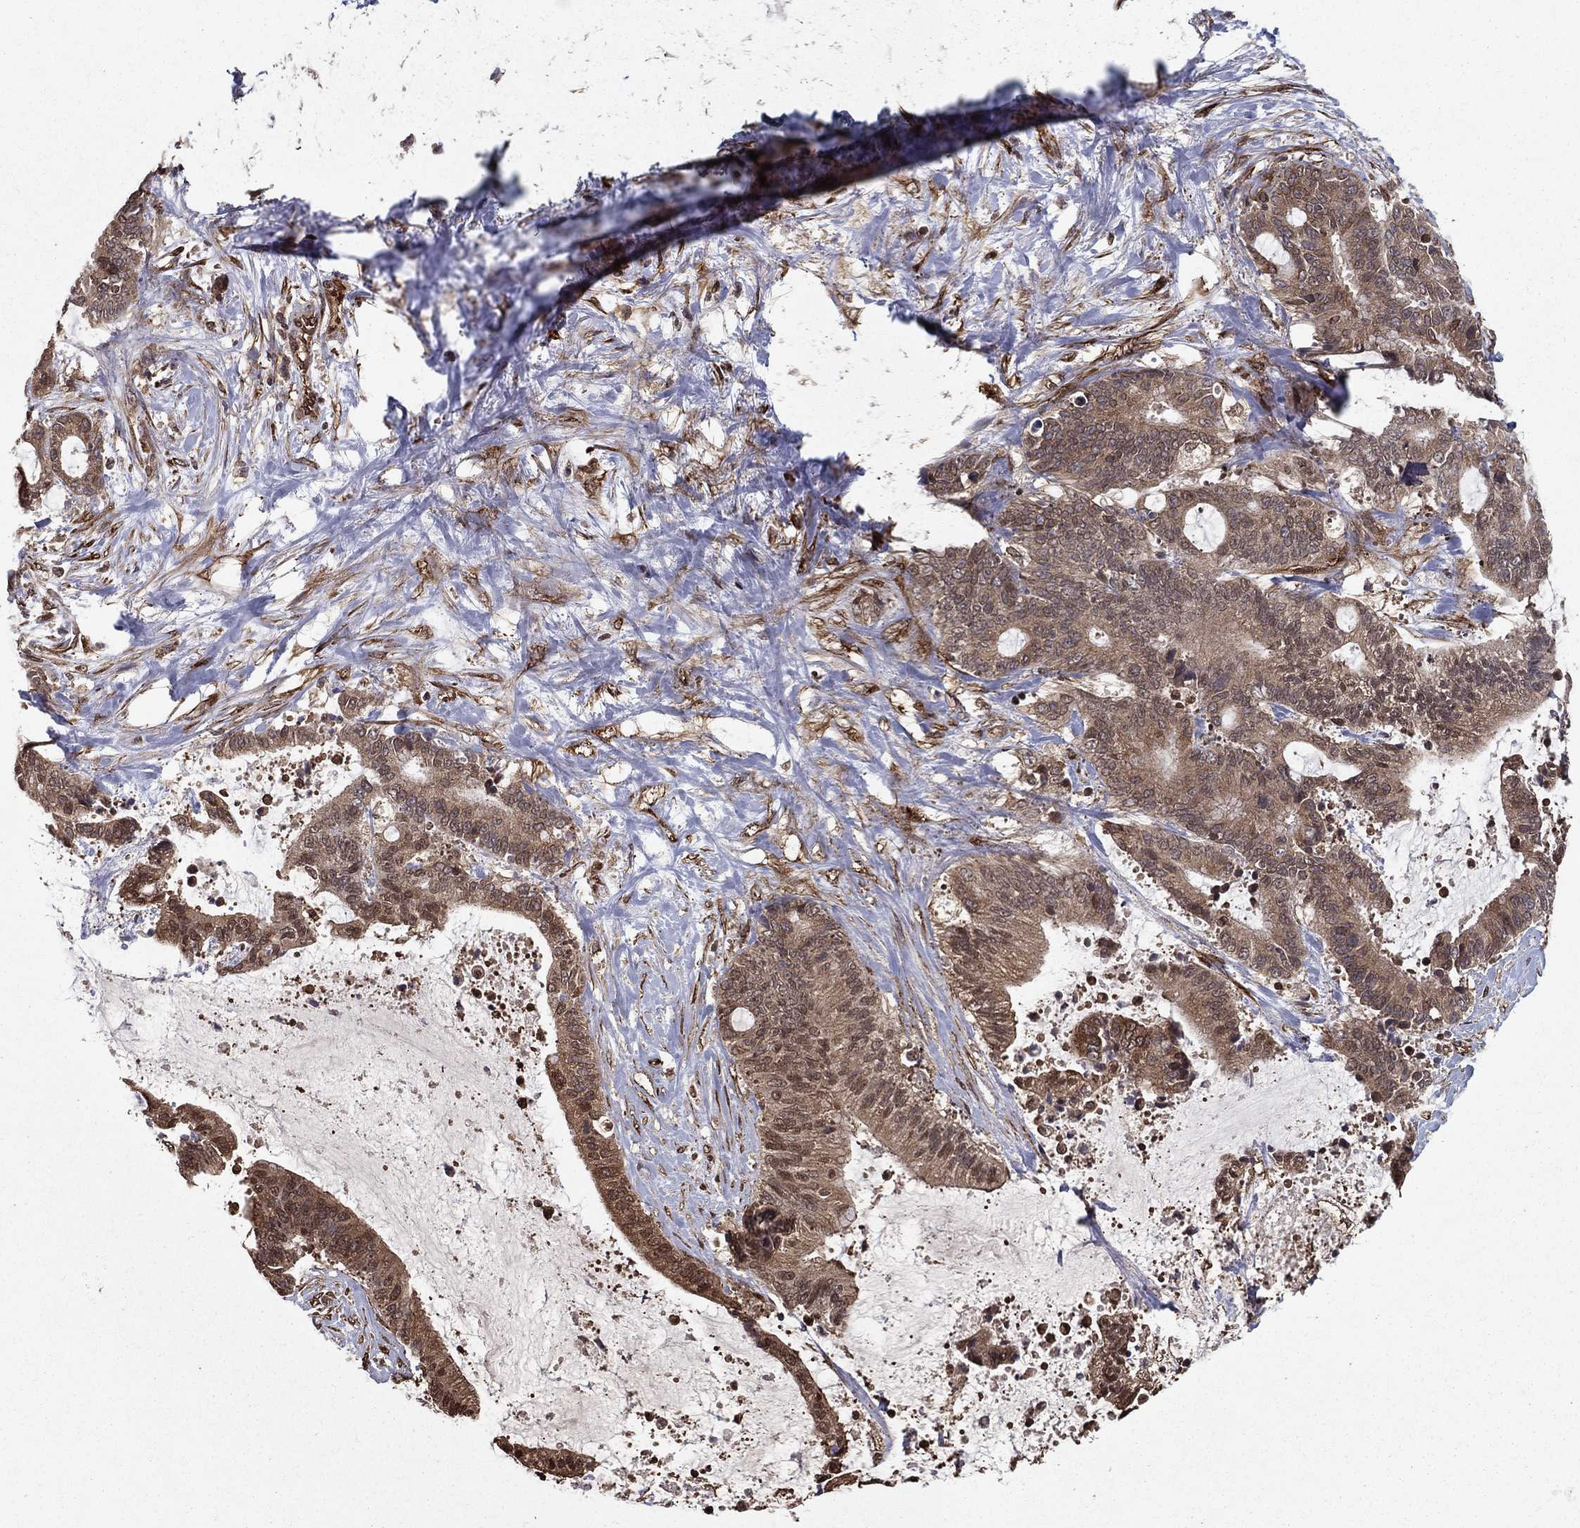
{"staining": {"intensity": "weak", "quantity": ">75%", "location": "cytoplasmic/membranous"}, "tissue": "liver cancer", "cell_type": "Tumor cells", "image_type": "cancer", "snomed": [{"axis": "morphology", "description": "Cholangiocarcinoma"}, {"axis": "topography", "description": "Liver"}], "caption": "A high-resolution histopathology image shows immunohistochemistry (IHC) staining of liver cholangiocarcinoma, which demonstrates weak cytoplasmic/membranous expression in approximately >75% of tumor cells.", "gene": "CERS2", "patient": {"sex": "female", "age": 73}}